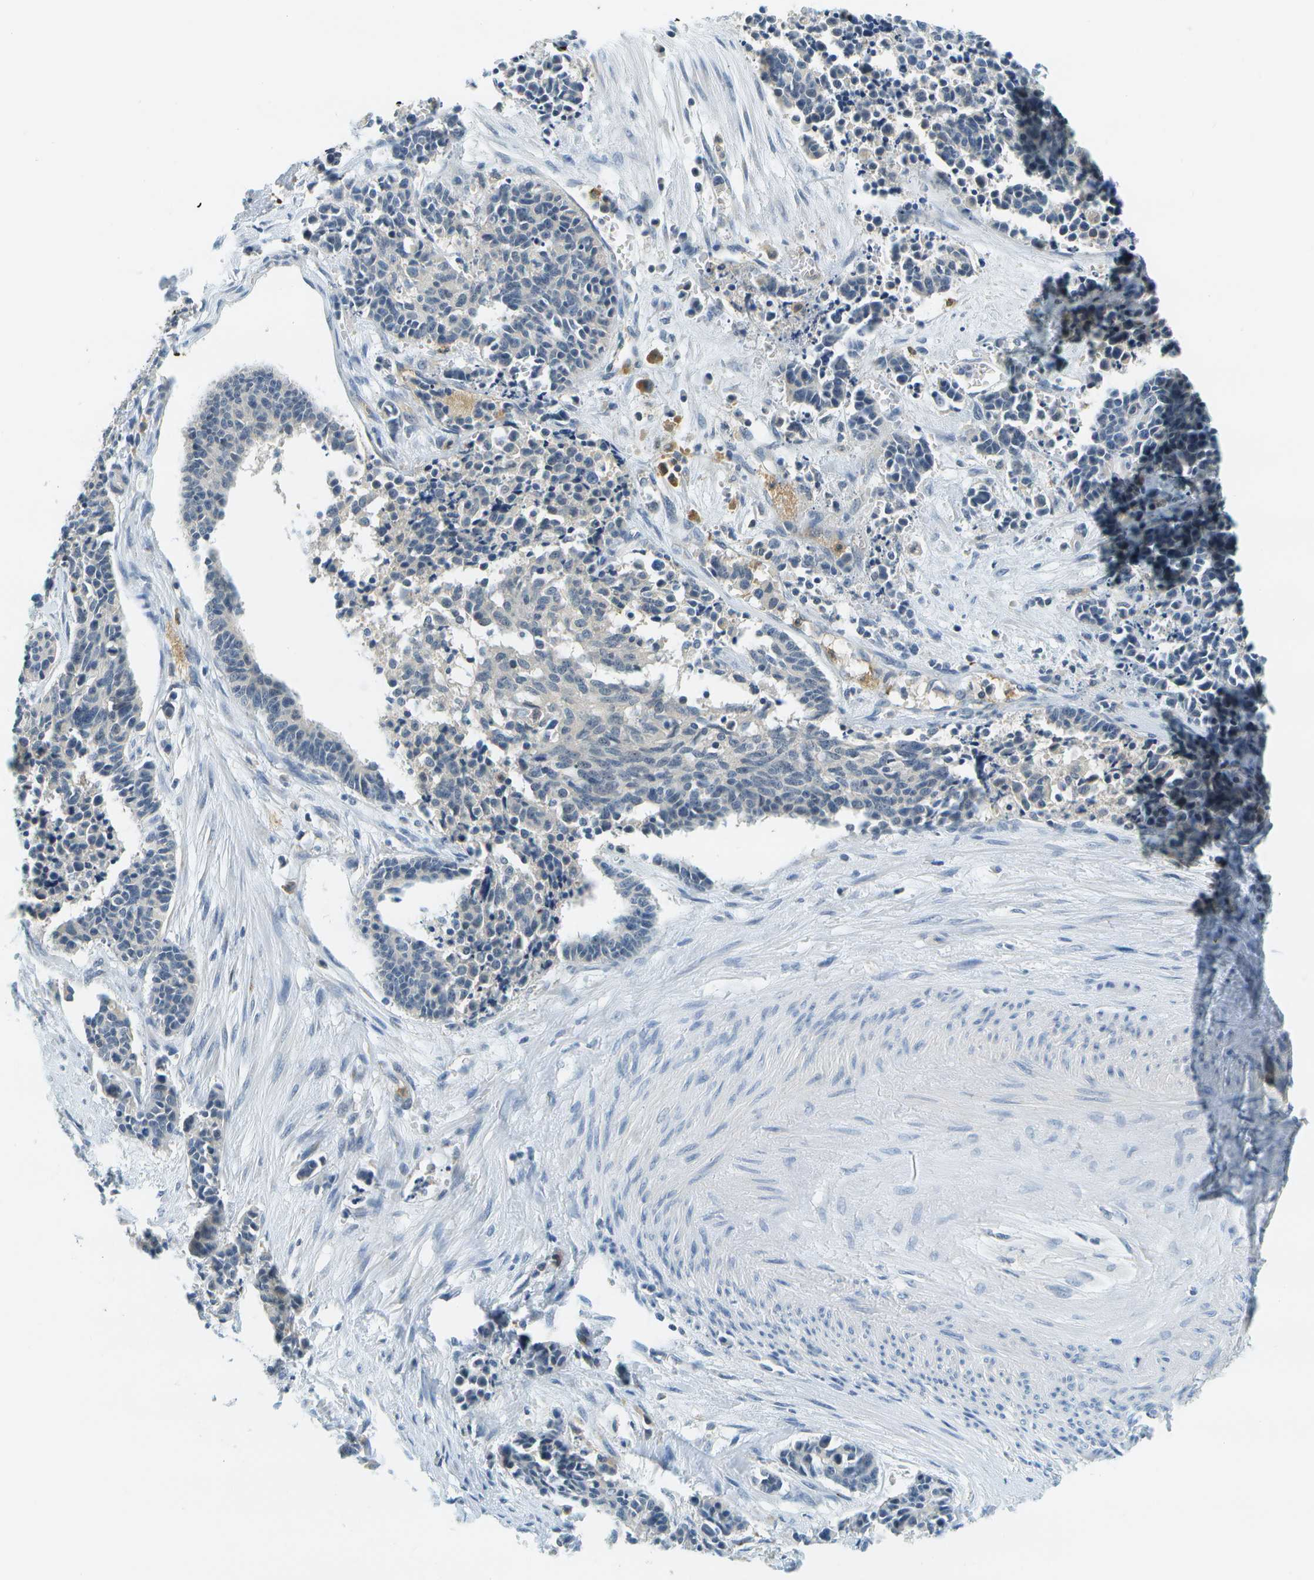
{"staining": {"intensity": "negative", "quantity": "none", "location": "none"}, "tissue": "cervical cancer", "cell_type": "Tumor cells", "image_type": "cancer", "snomed": [{"axis": "morphology", "description": "Squamous cell carcinoma, NOS"}, {"axis": "topography", "description": "Cervix"}], "caption": "Cervical squamous cell carcinoma was stained to show a protein in brown. There is no significant positivity in tumor cells.", "gene": "RASGRP2", "patient": {"sex": "female", "age": 35}}